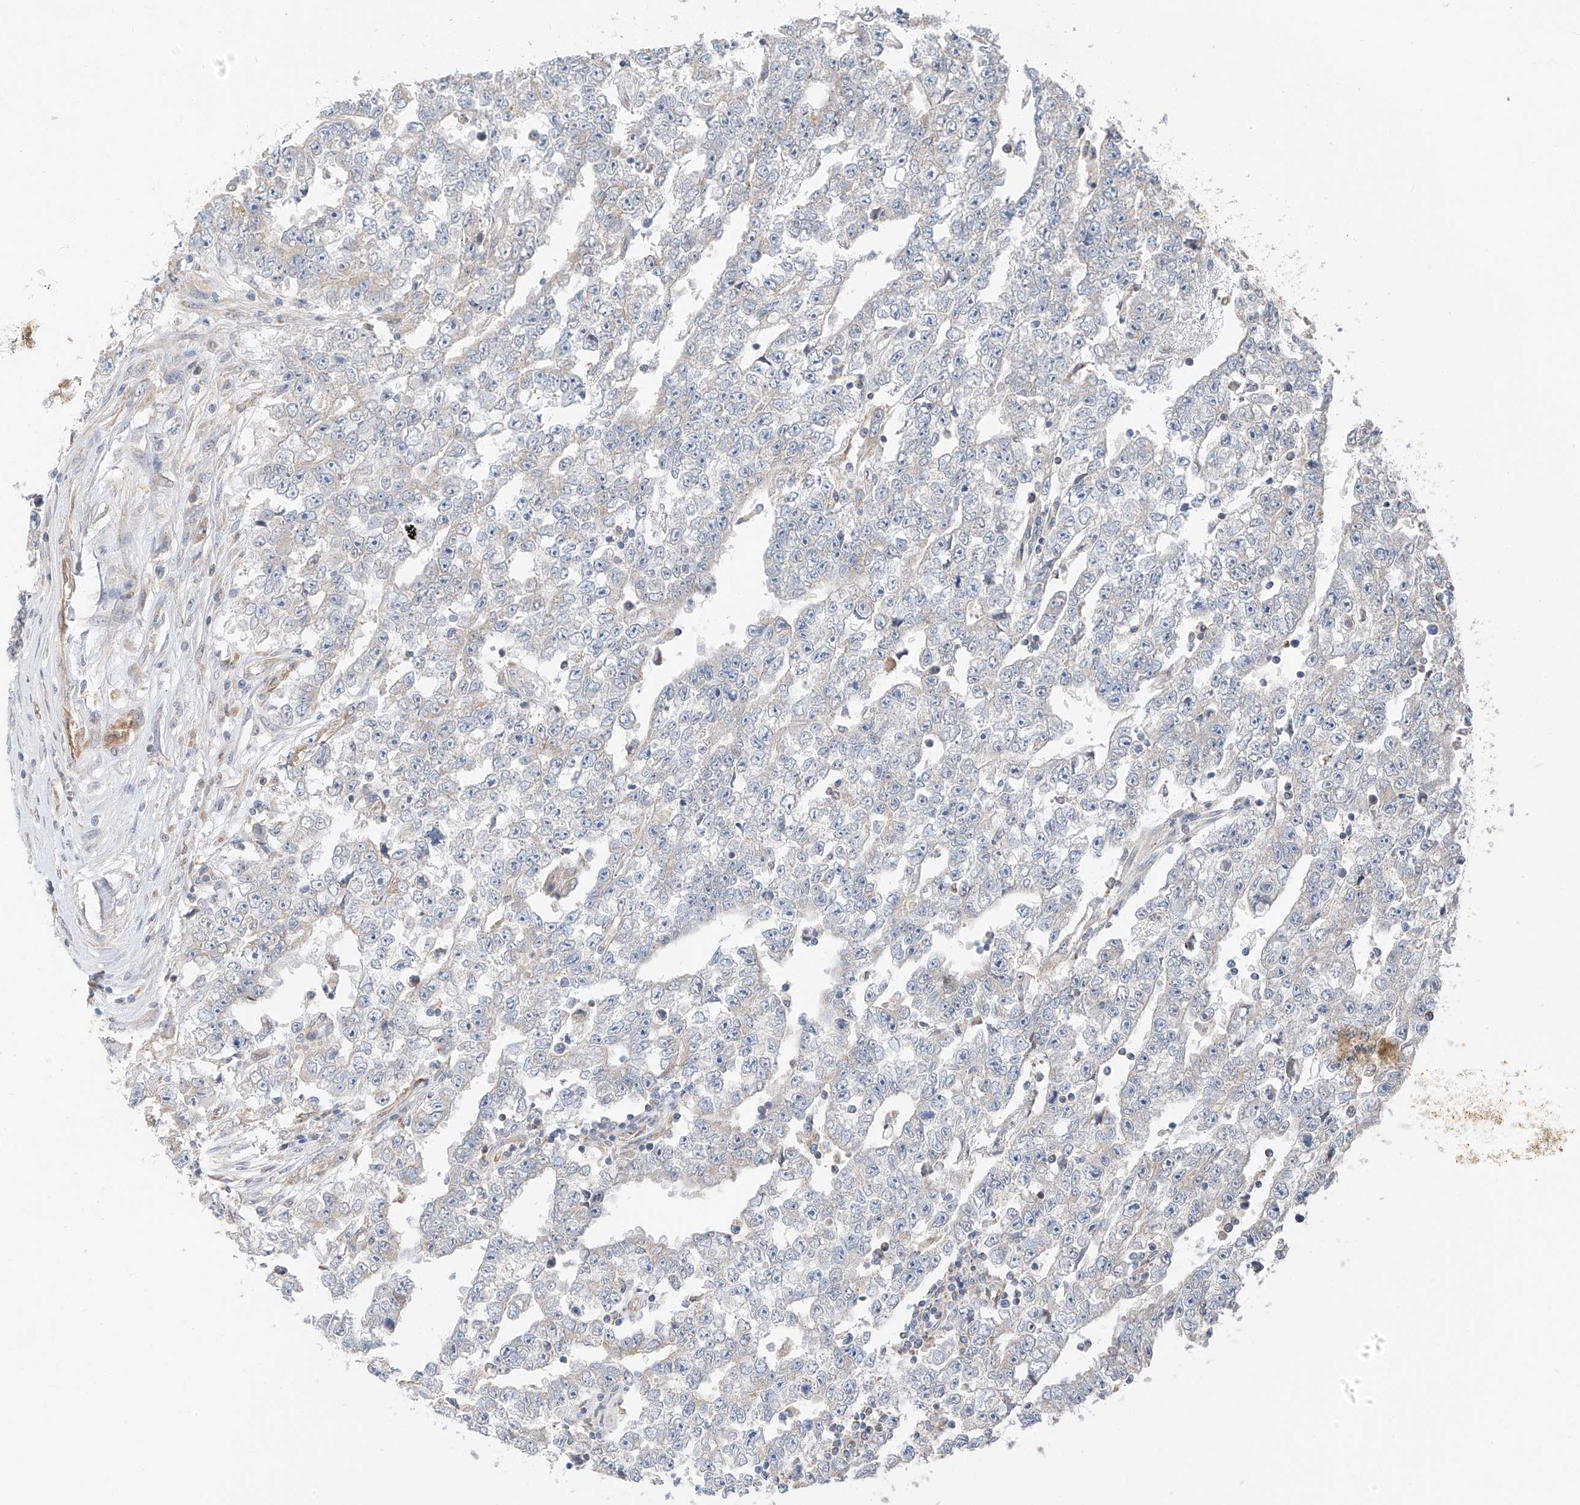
{"staining": {"intensity": "negative", "quantity": "none", "location": "none"}, "tissue": "testis cancer", "cell_type": "Tumor cells", "image_type": "cancer", "snomed": [{"axis": "morphology", "description": "Carcinoma, Embryonal, NOS"}, {"axis": "topography", "description": "Testis"}], "caption": "Protein analysis of embryonal carcinoma (testis) displays no significant expression in tumor cells.", "gene": "PPA2", "patient": {"sex": "male", "age": 25}}